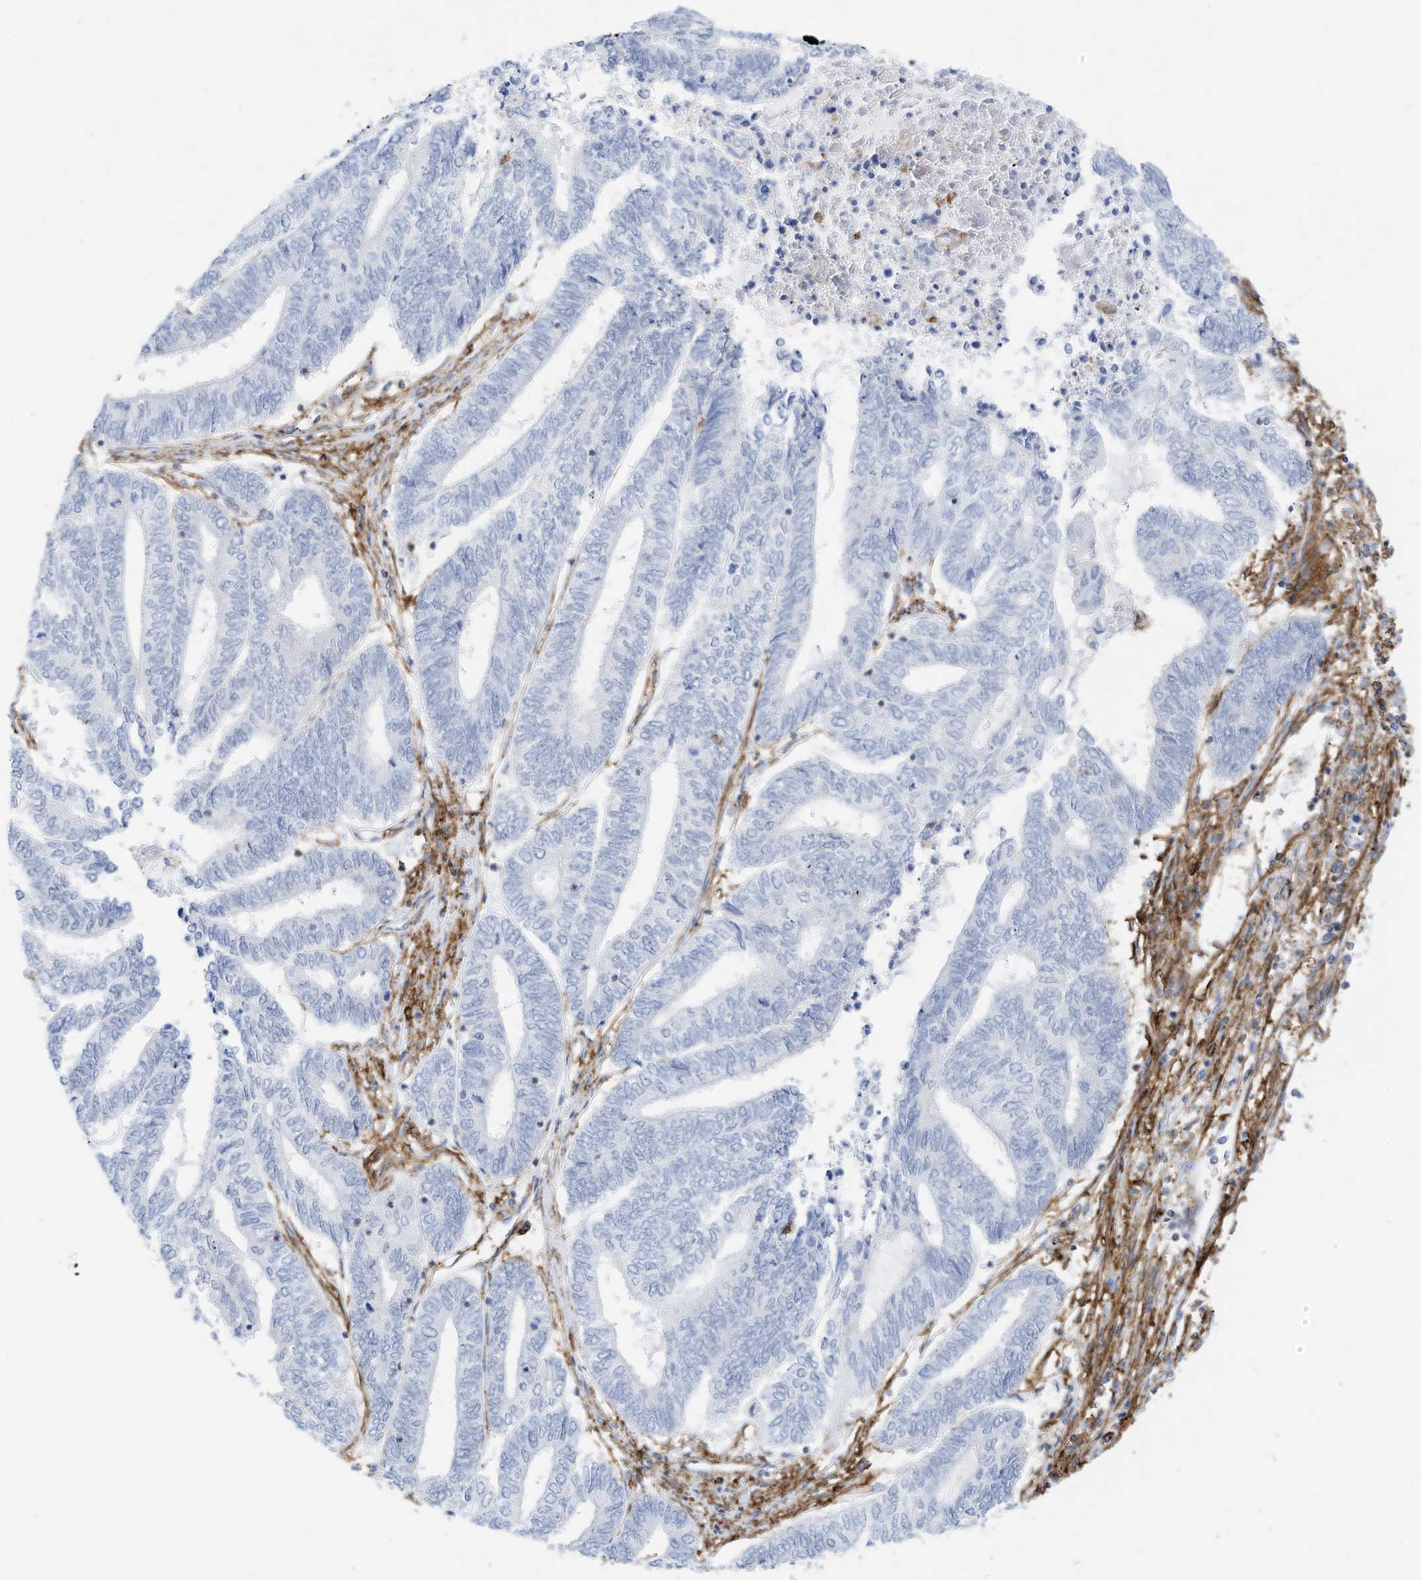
{"staining": {"intensity": "negative", "quantity": "none", "location": "none"}, "tissue": "endometrial cancer", "cell_type": "Tumor cells", "image_type": "cancer", "snomed": [{"axis": "morphology", "description": "Adenocarcinoma, NOS"}, {"axis": "topography", "description": "Uterus"}, {"axis": "topography", "description": "Endometrium"}], "caption": "DAB immunohistochemical staining of endometrial adenocarcinoma exhibits no significant staining in tumor cells.", "gene": "TXNDC9", "patient": {"sex": "female", "age": 70}}